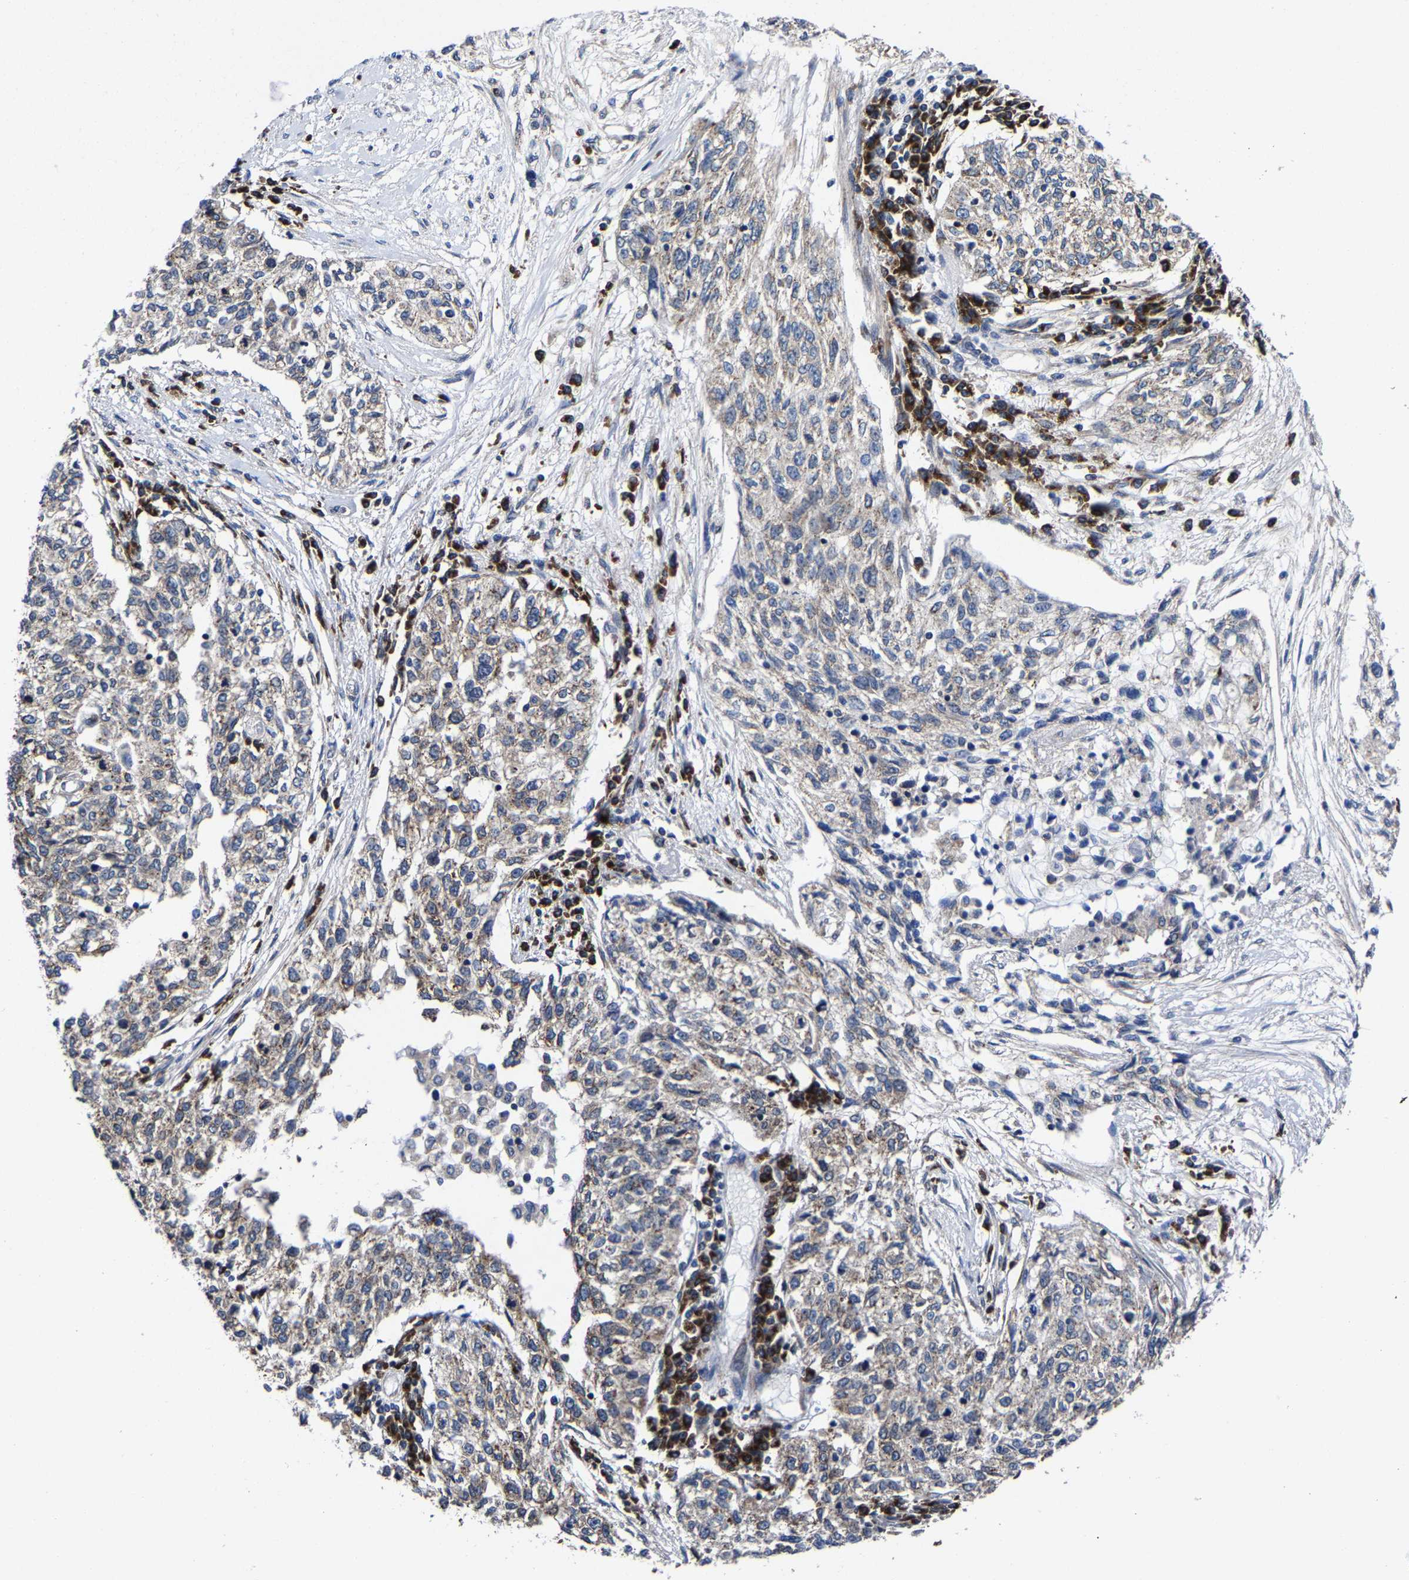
{"staining": {"intensity": "weak", "quantity": ">75%", "location": "cytoplasmic/membranous"}, "tissue": "cervical cancer", "cell_type": "Tumor cells", "image_type": "cancer", "snomed": [{"axis": "morphology", "description": "Squamous cell carcinoma, NOS"}, {"axis": "topography", "description": "Cervix"}], "caption": "A high-resolution image shows immunohistochemistry (IHC) staining of squamous cell carcinoma (cervical), which reveals weak cytoplasmic/membranous positivity in about >75% of tumor cells.", "gene": "EBAG9", "patient": {"sex": "female", "age": 57}}